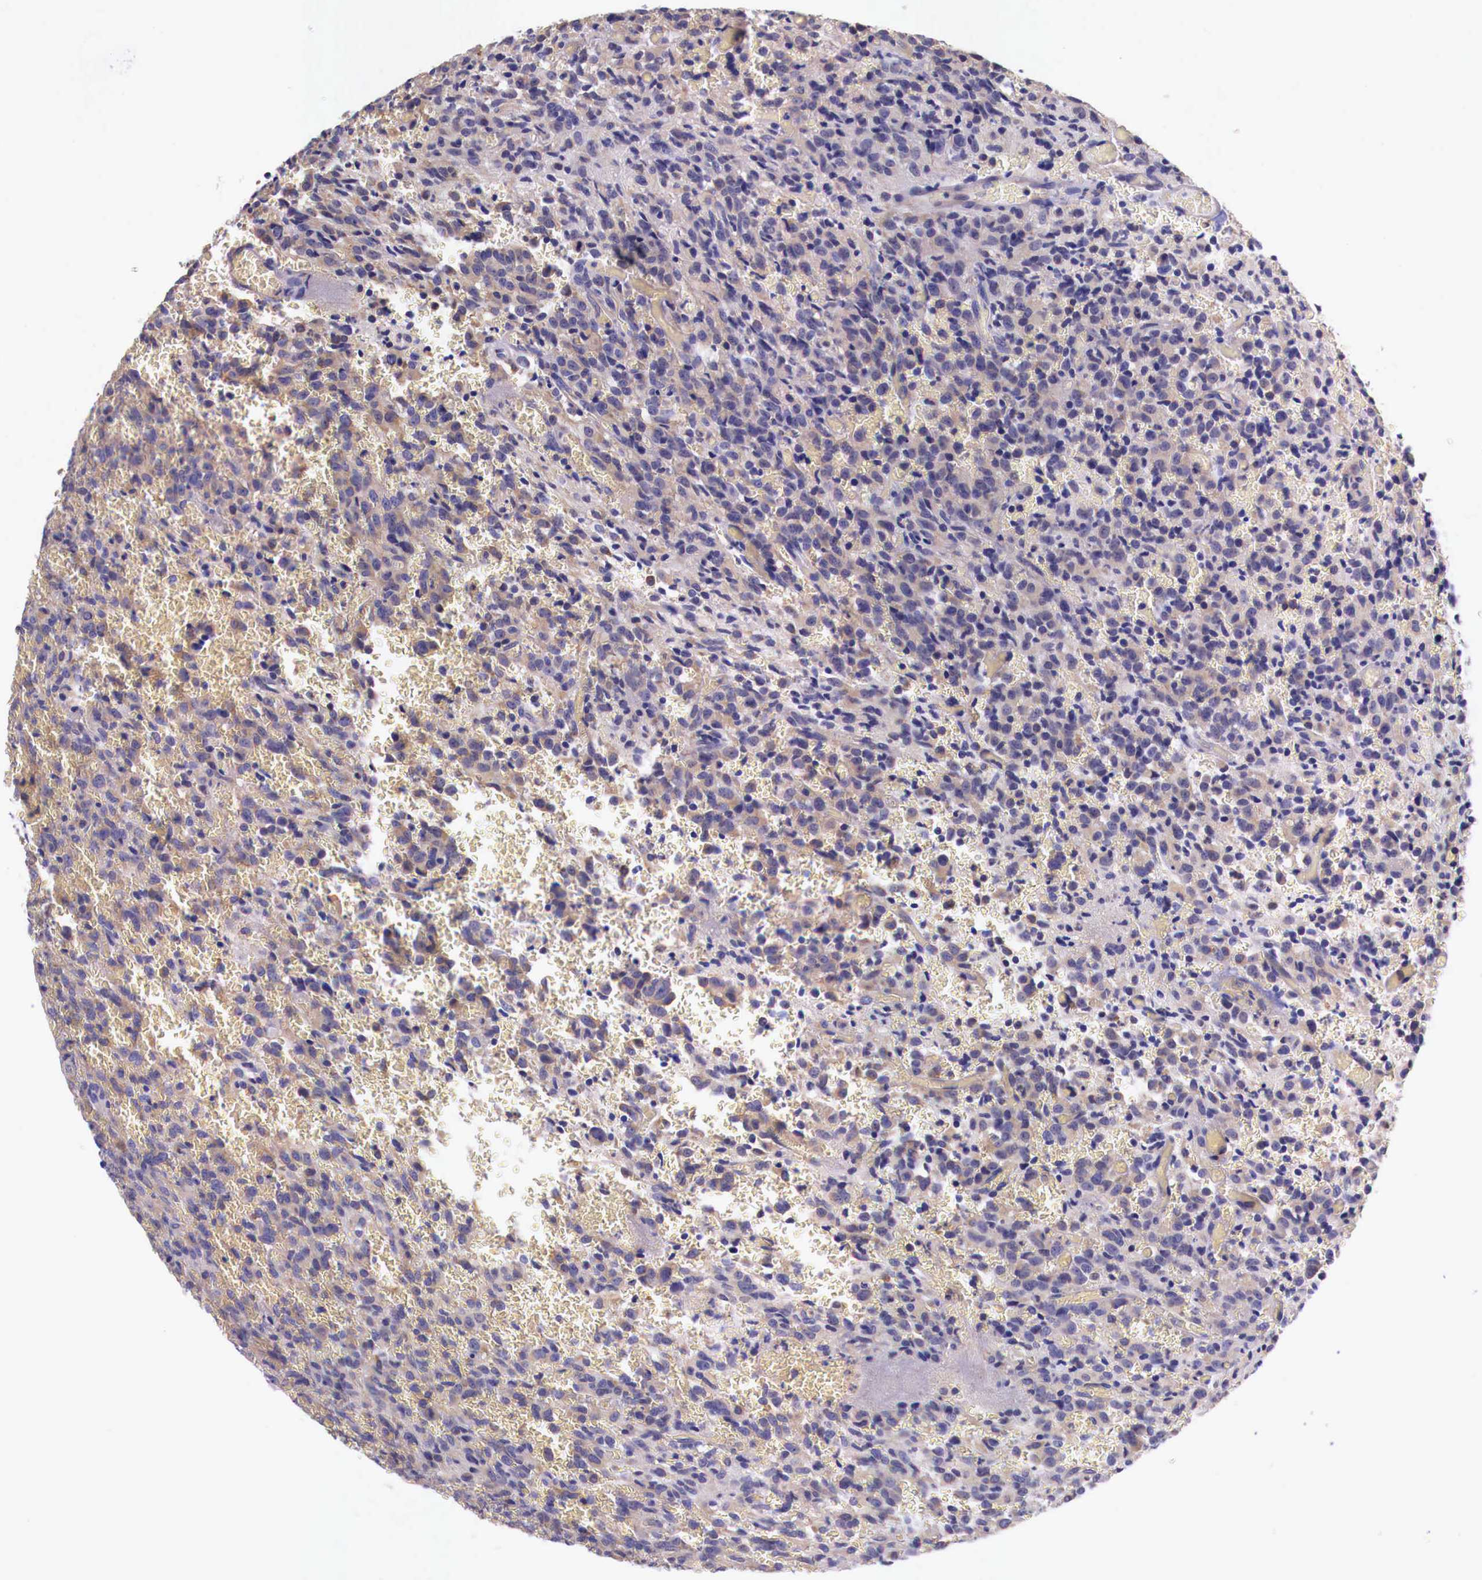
{"staining": {"intensity": "weak", "quantity": ">75%", "location": "cytoplasmic/membranous"}, "tissue": "glioma", "cell_type": "Tumor cells", "image_type": "cancer", "snomed": [{"axis": "morphology", "description": "Glioma, malignant, High grade"}, {"axis": "topography", "description": "Brain"}], "caption": "Immunohistochemical staining of malignant glioma (high-grade) reveals low levels of weak cytoplasmic/membranous protein staining in about >75% of tumor cells.", "gene": "GRIPAP1", "patient": {"sex": "male", "age": 56}}